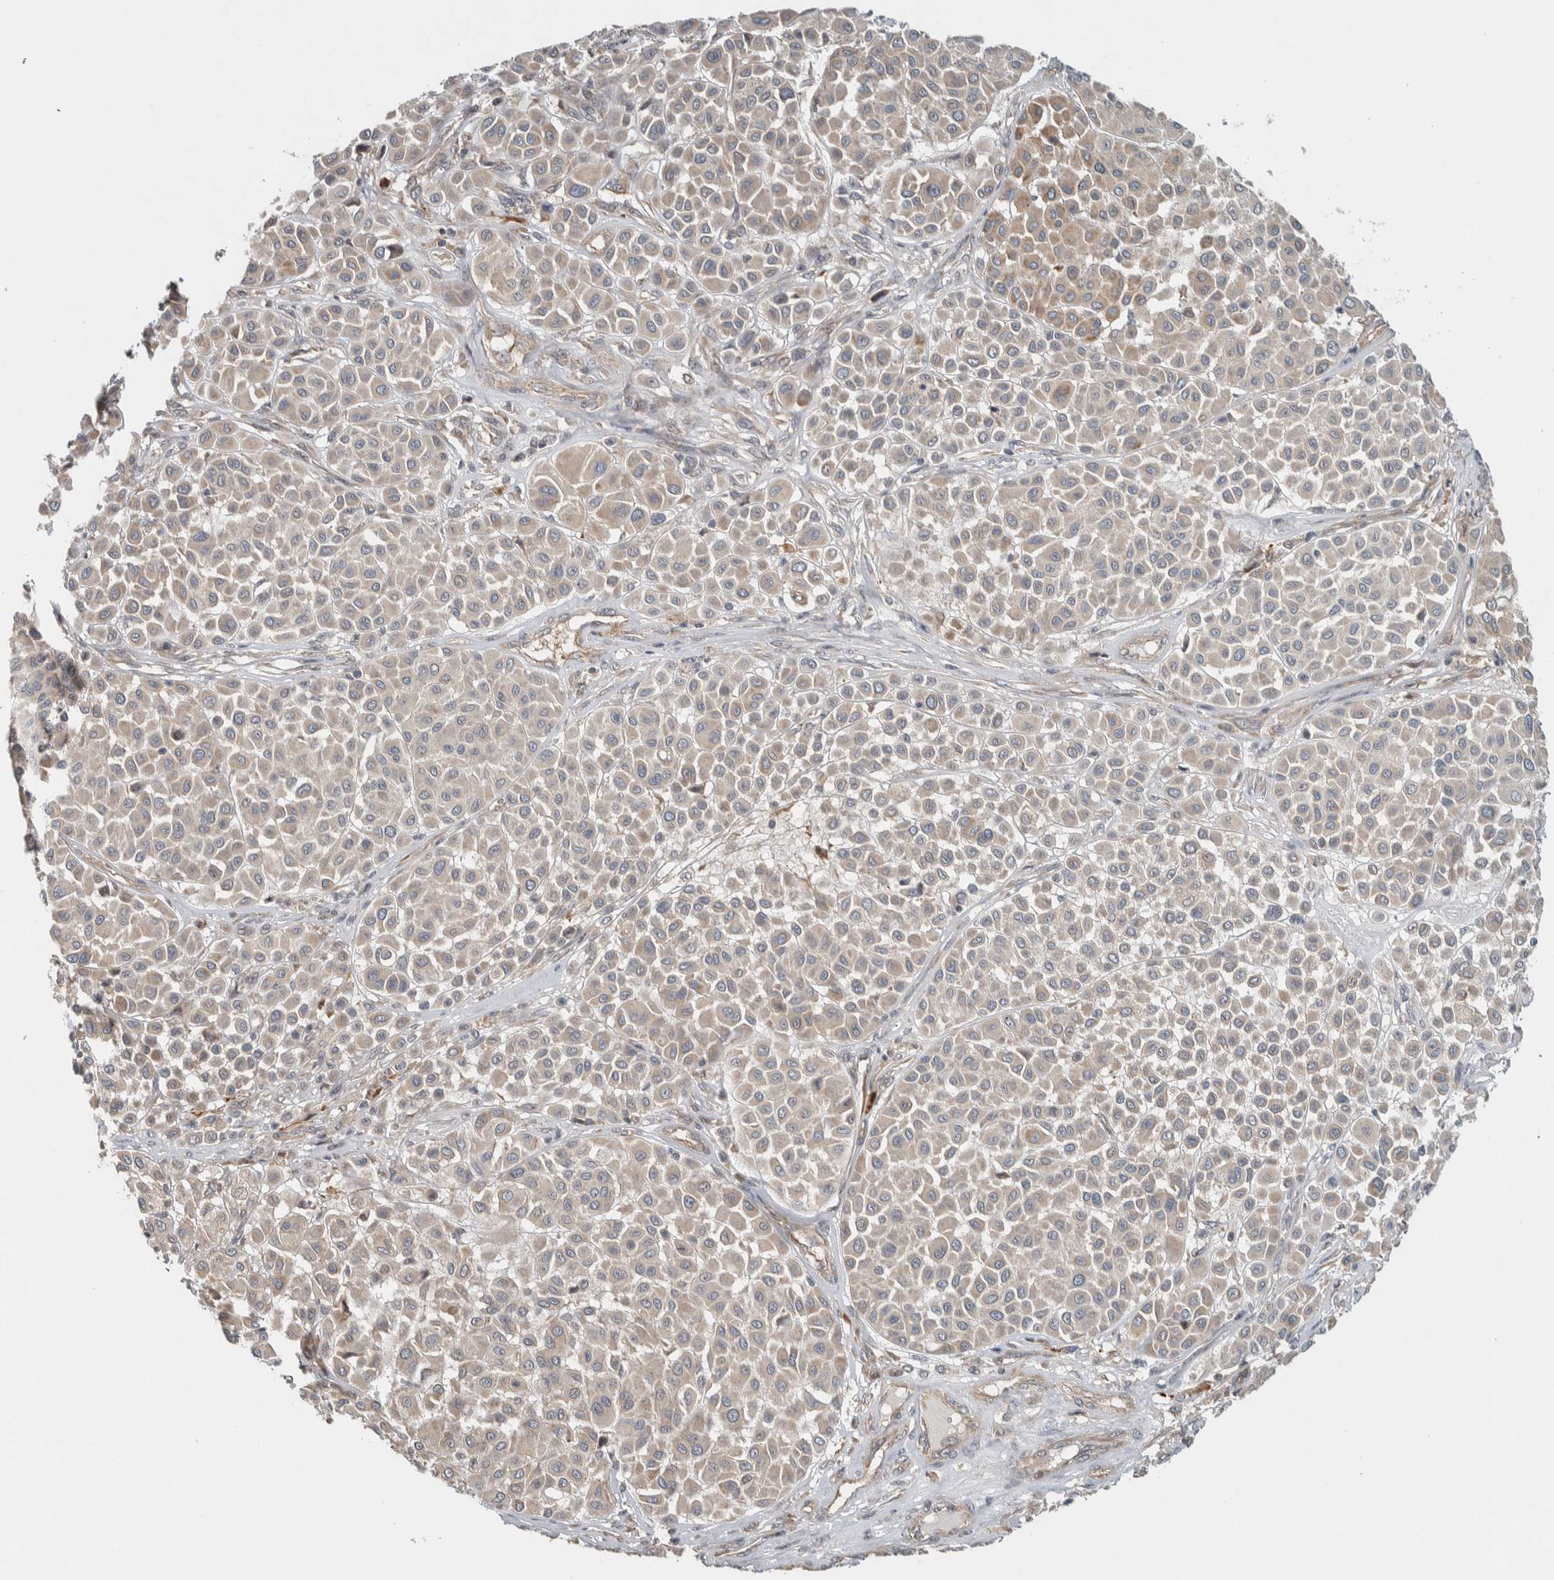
{"staining": {"intensity": "weak", "quantity": "25%-75%", "location": "cytoplasmic/membranous"}, "tissue": "melanoma", "cell_type": "Tumor cells", "image_type": "cancer", "snomed": [{"axis": "morphology", "description": "Malignant melanoma, Metastatic site"}, {"axis": "topography", "description": "Soft tissue"}], "caption": "Weak cytoplasmic/membranous protein positivity is appreciated in approximately 25%-75% of tumor cells in melanoma.", "gene": "TBC1D31", "patient": {"sex": "male", "age": 41}}